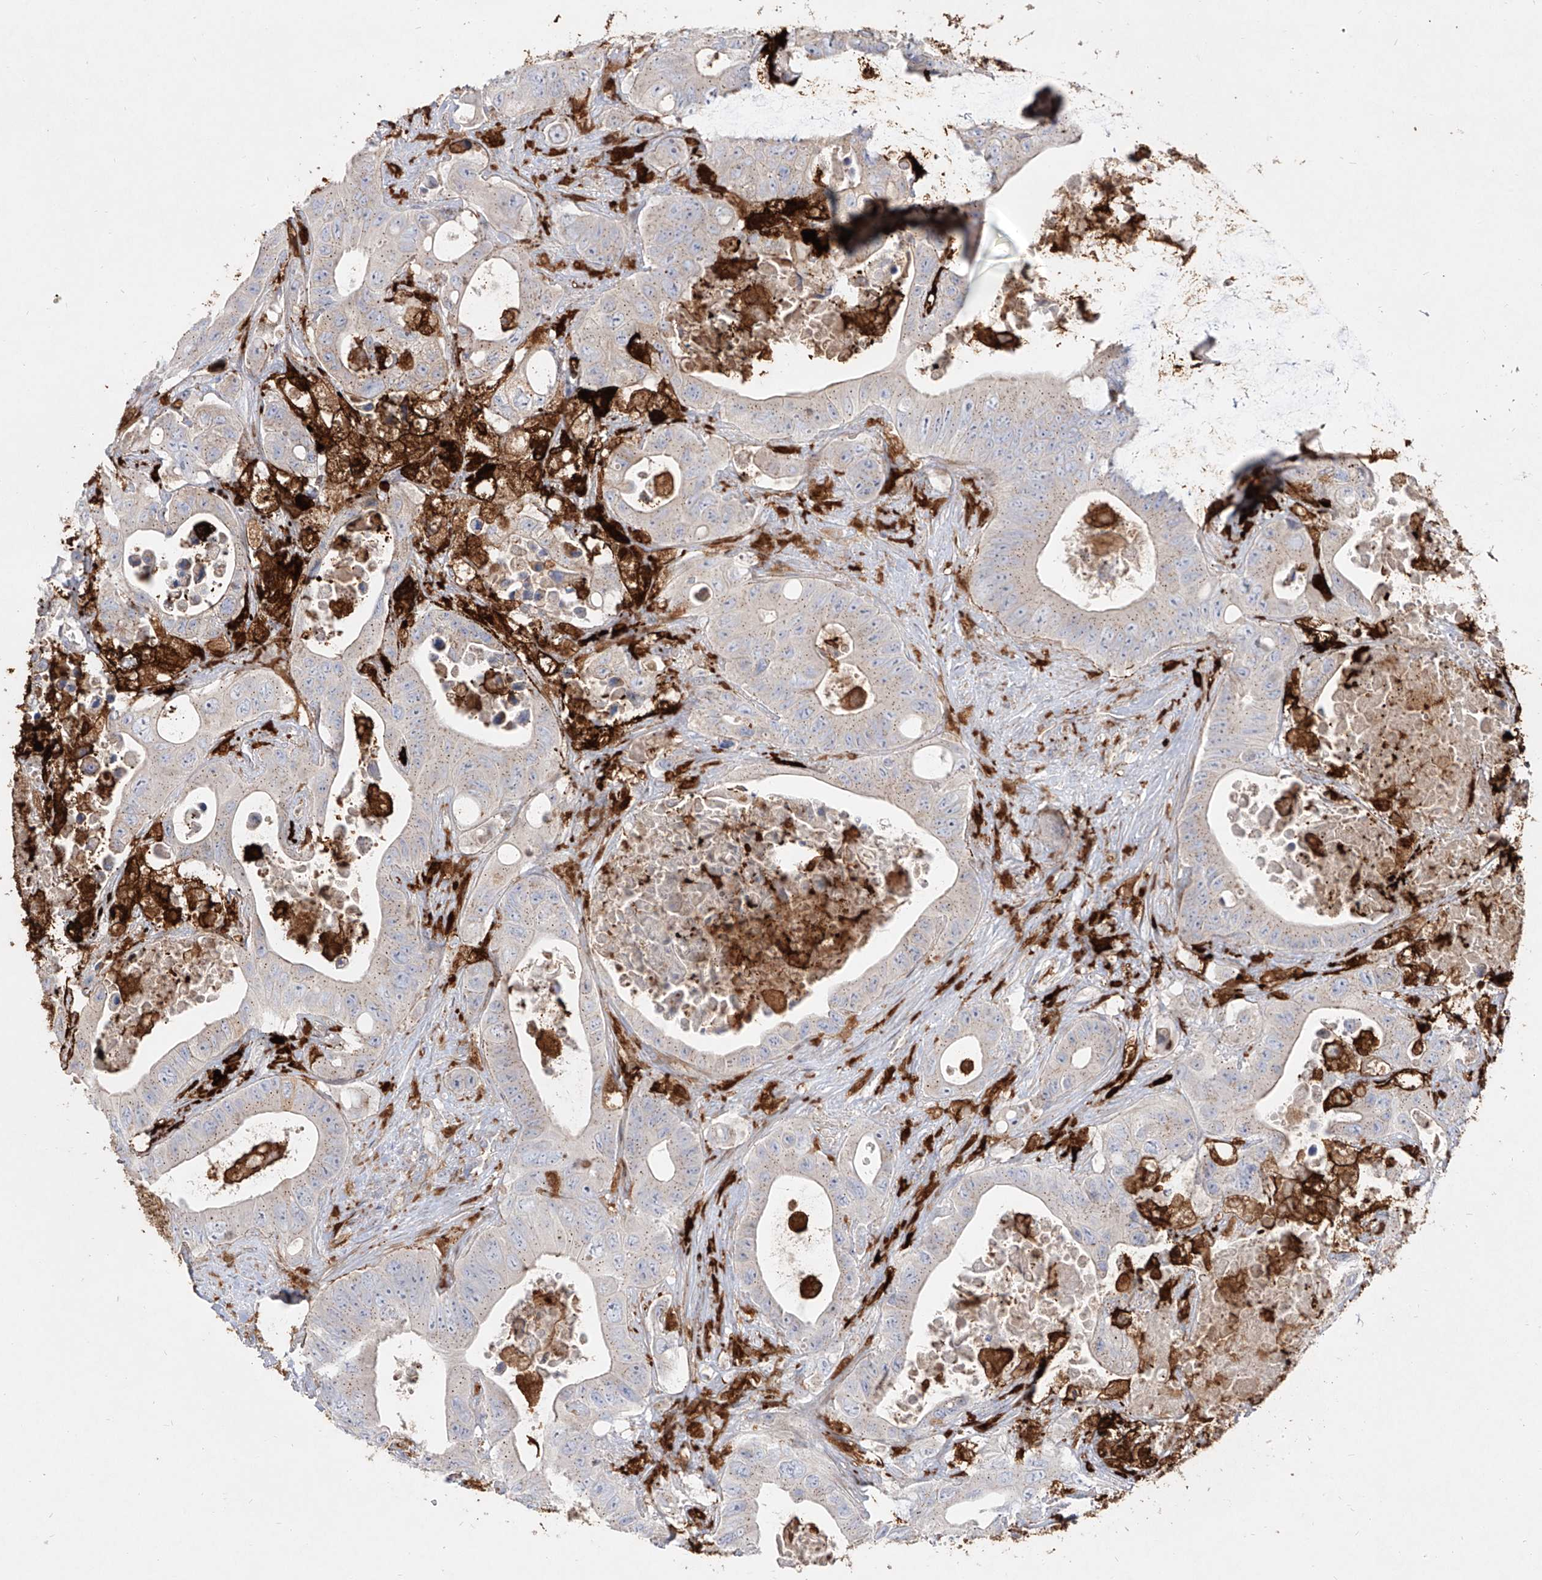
{"staining": {"intensity": "negative", "quantity": "none", "location": "none"}, "tissue": "colorectal cancer", "cell_type": "Tumor cells", "image_type": "cancer", "snomed": [{"axis": "morphology", "description": "Adenocarcinoma, NOS"}, {"axis": "topography", "description": "Colon"}], "caption": "Tumor cells show no significant protein staining in colorectal cancer (adenocarcinoma).", "gene": "KYNU", "patient": {"sex": "female", "age": 46}}